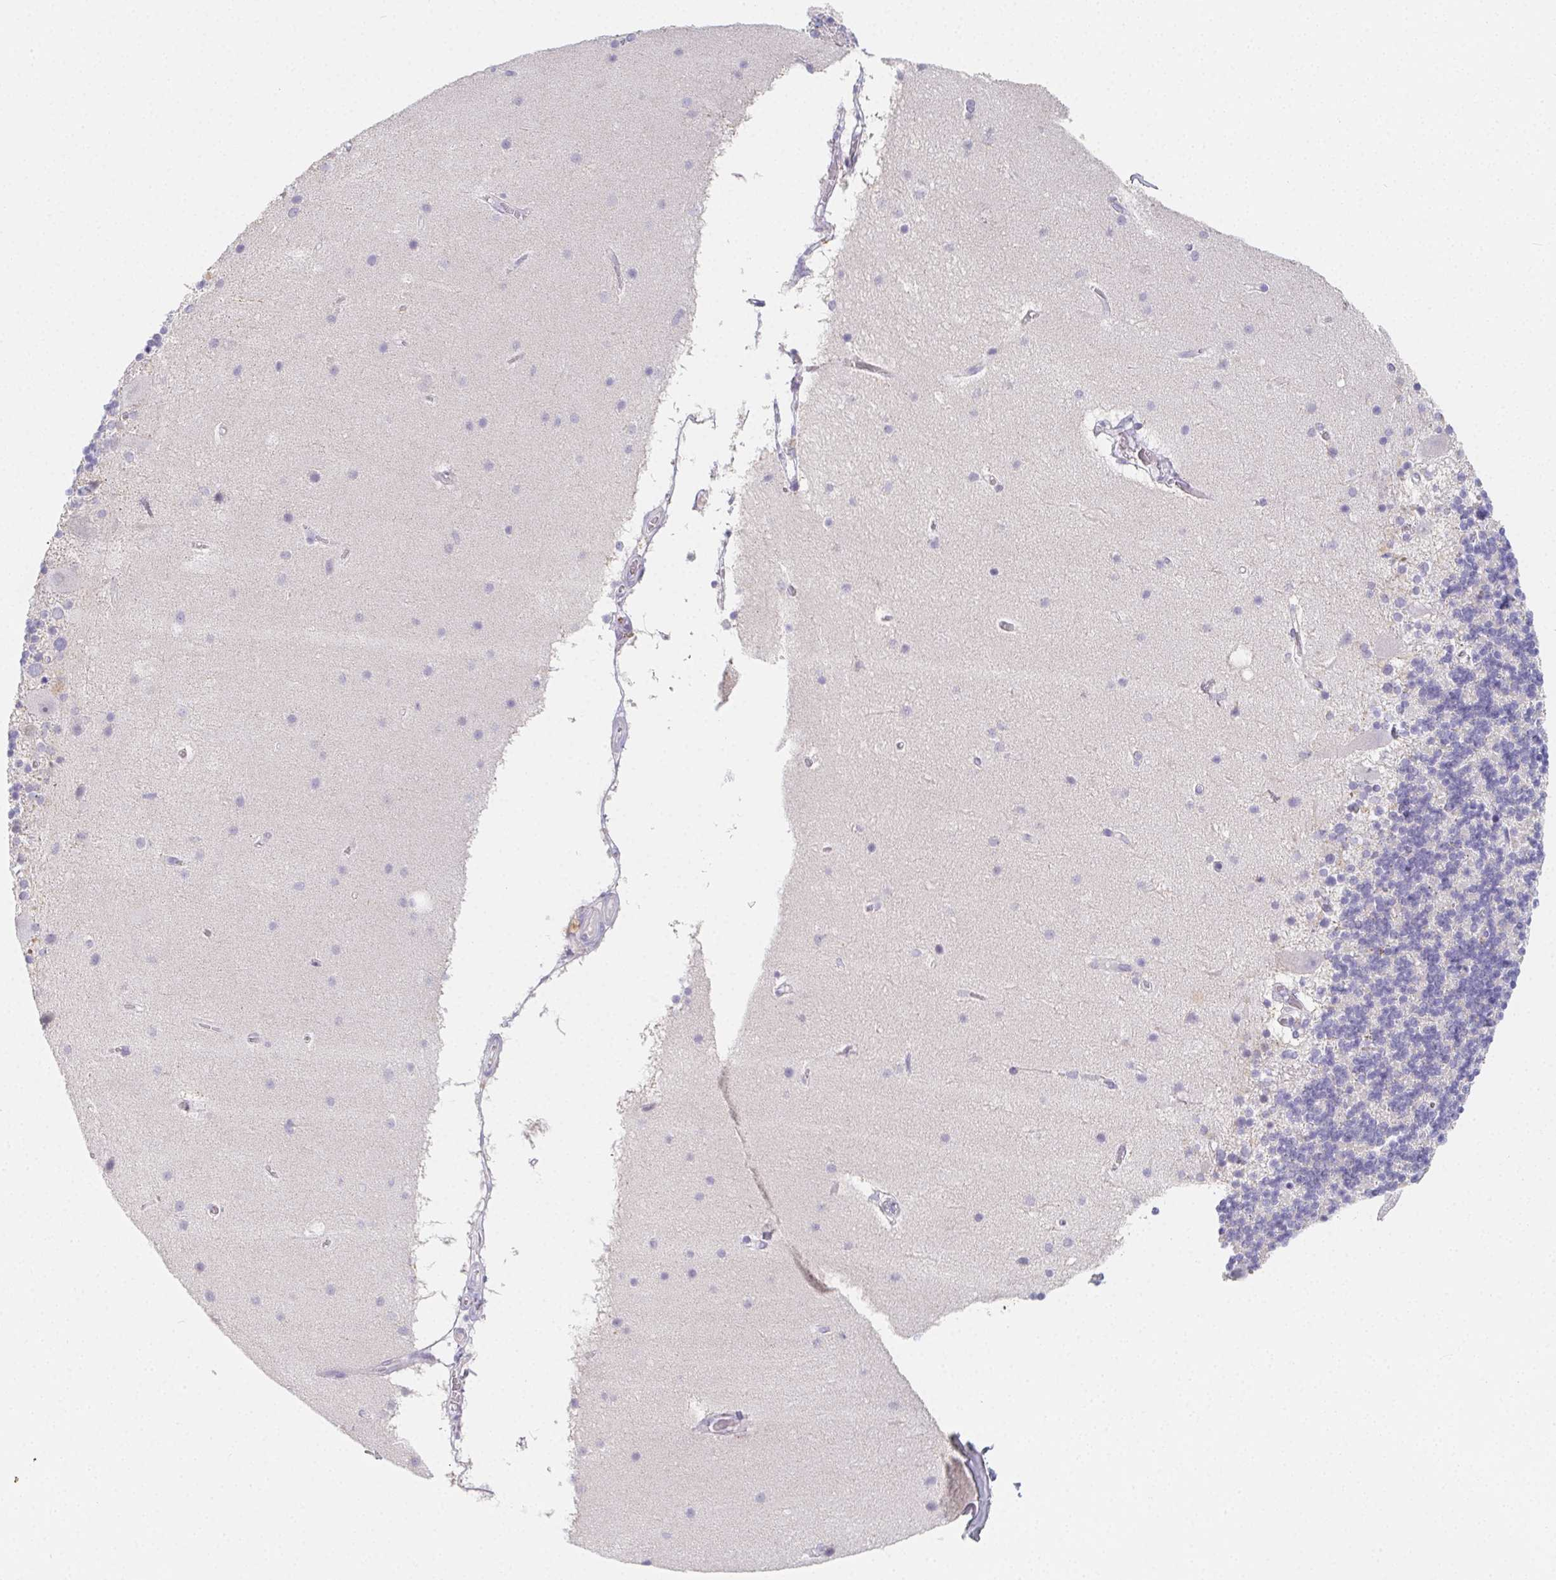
{"staining": {"intensity": "negative", "quantity": "none", "location": "none"}, "tissue": "cerebellum", "cell_type": "Cells in granular layer", "image_type": "normal", "snomed": [{"axis": "morphology", "description": "Normal tissue, NOS"}, {"axis": "topography", "description": "Cerebellum"}], "caption": "A micrograph of human cerebellum is negative for staining in cells in granular layer. Nuclei are stained in blue.", "gene": "GLIPR1L1", "patient": {"sex": "male", "age": 70}}